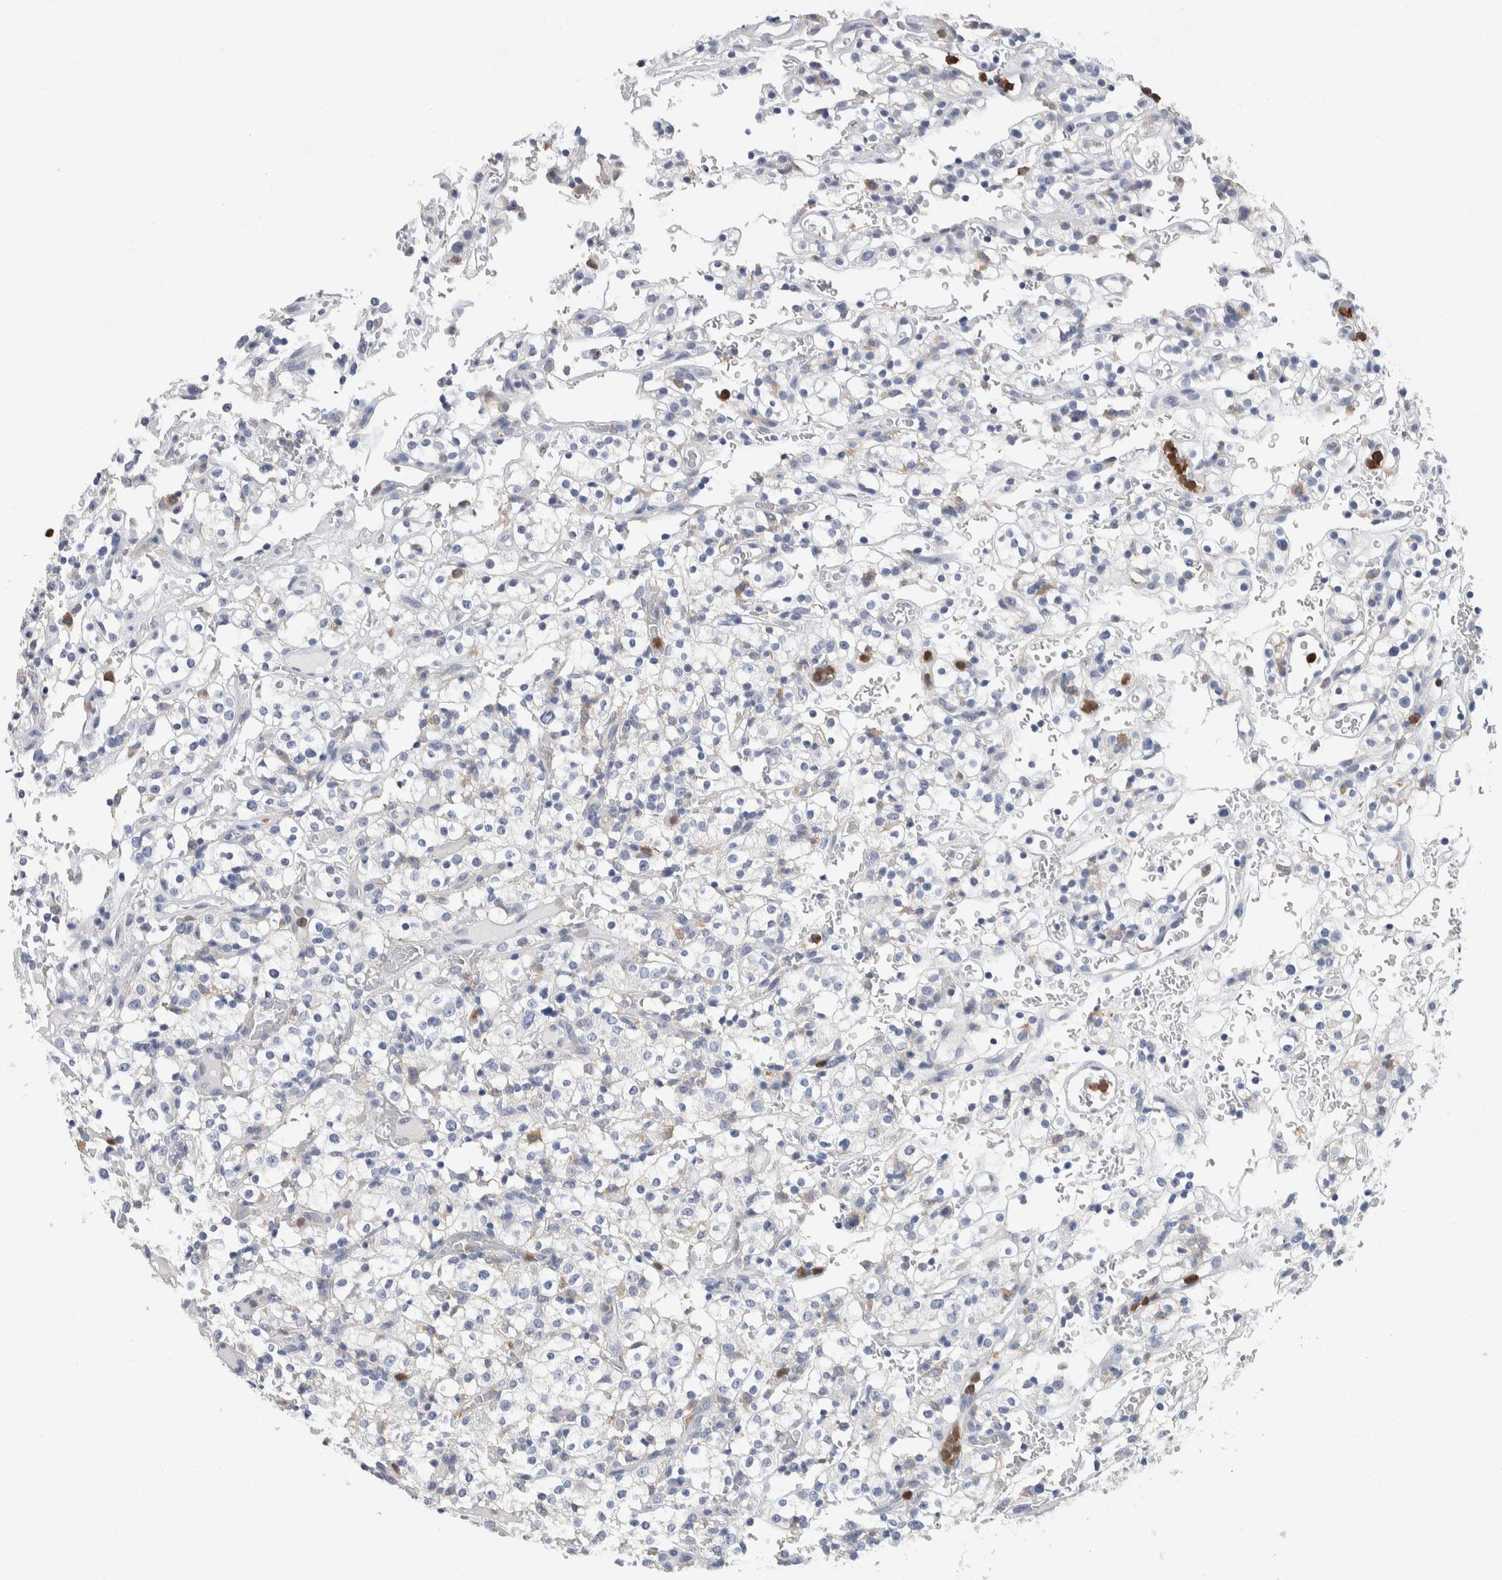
{"staining": {"intensity": "negative", "quantity": "none", "location": "none"}, "tissue": "renal cancer", "cell_type": "Tumor cells", "image_type": "cancer", "snomed": [{"axis": "morphology", "description": "Normal tissue, NOS"}, {"axis": "morphology", "description": "Adenocarcinoma, NOS"}, {"axis": "topography", "description": "Kidney"}], "caption": "Tumor cells are negative for brown protein staining in renal cancer (adenocarcinoma).", "gene": "NCF2", "patient": {"sex": "female", "age": 72}}